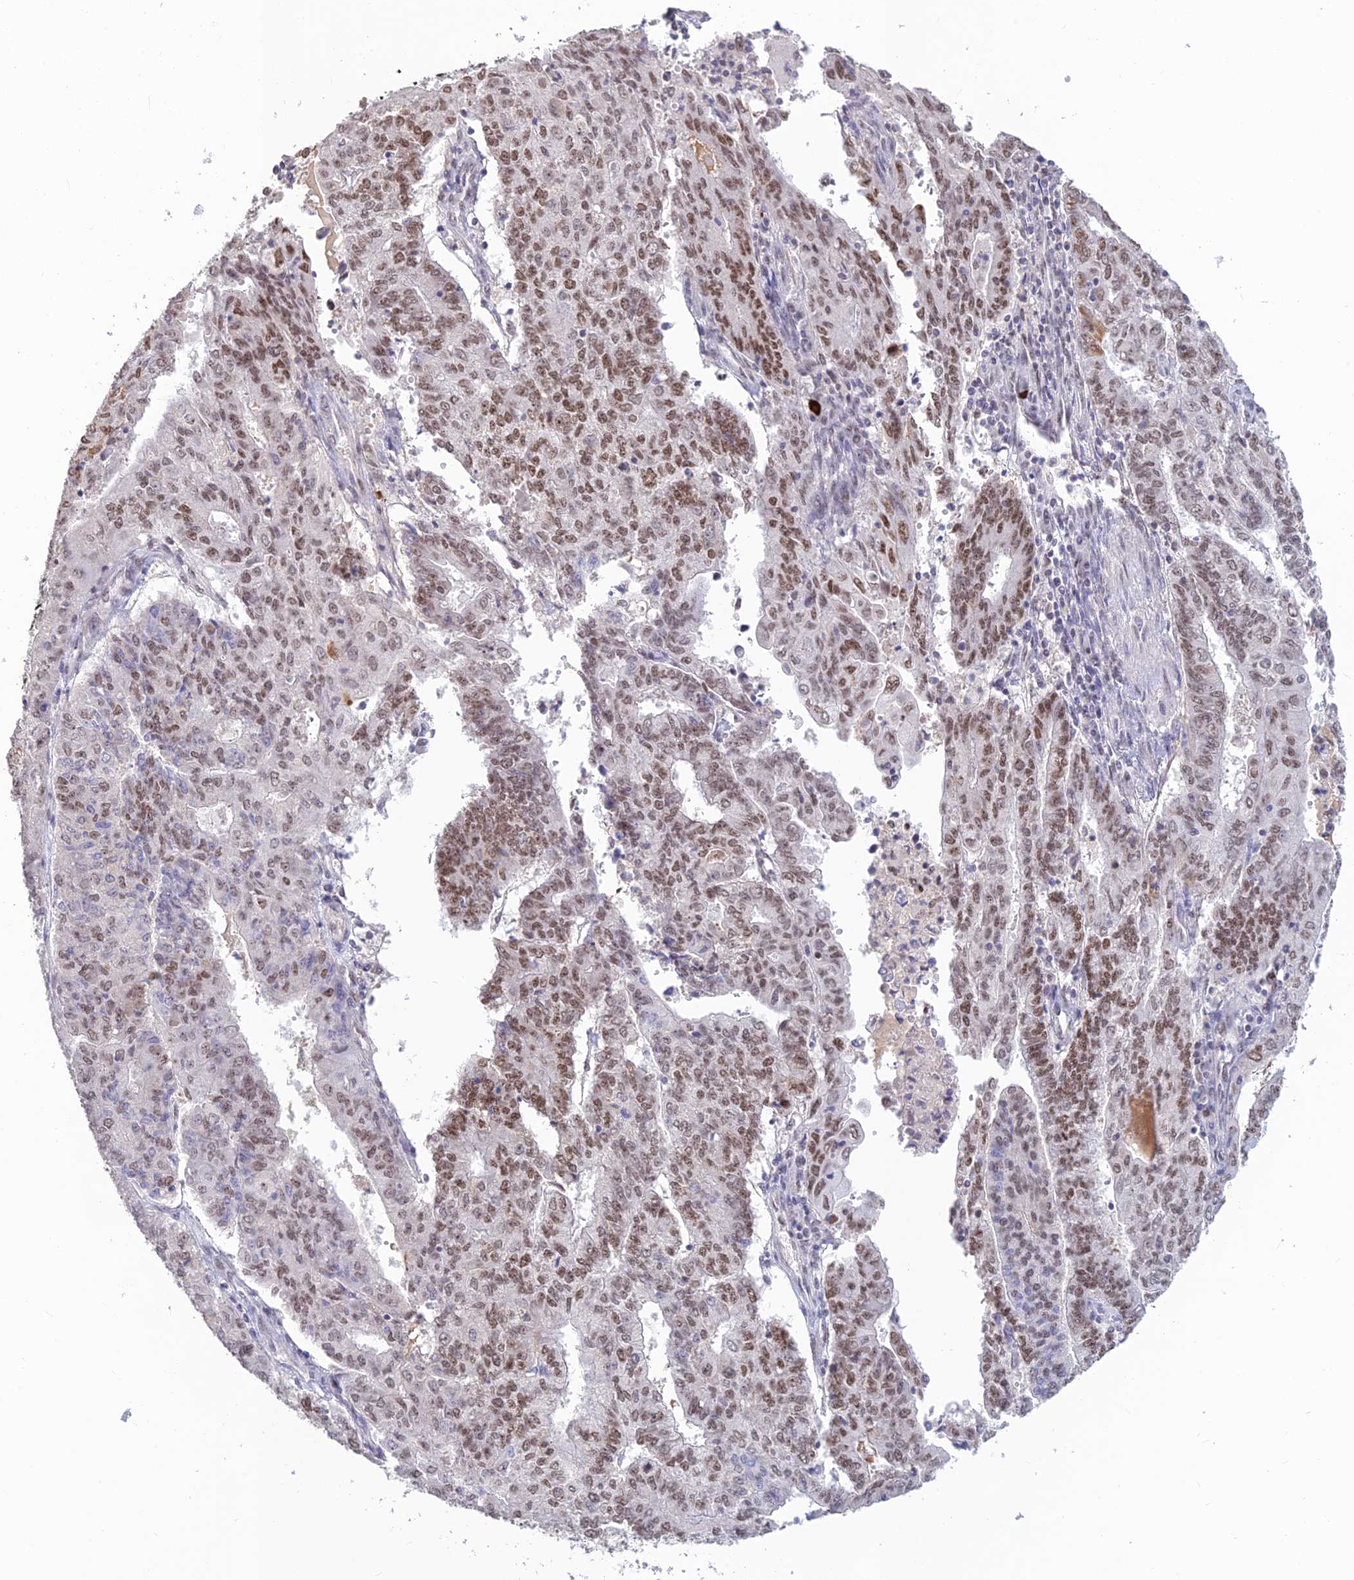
{"staining": {"intensity": "moderate", "quantity": "25%-75%", "location": "nuclear"}, "tissue": "endometrial cancer", "cell_type": "Tumor cells", "image_type": "cancer", "snomed": [{"axis": "morphology", "description": "Adenocarcinoma, NOS"}, {"axis": "topography", "description": "Endometrium"}], "caption": "The immunohistochemical stain highlights moderate nuclear expression in tumor cells of endometrial cancer (adenocarcinoma) tissue.", "gene": "POLR1G", "patient": {"sex": "female", "age": 59}}